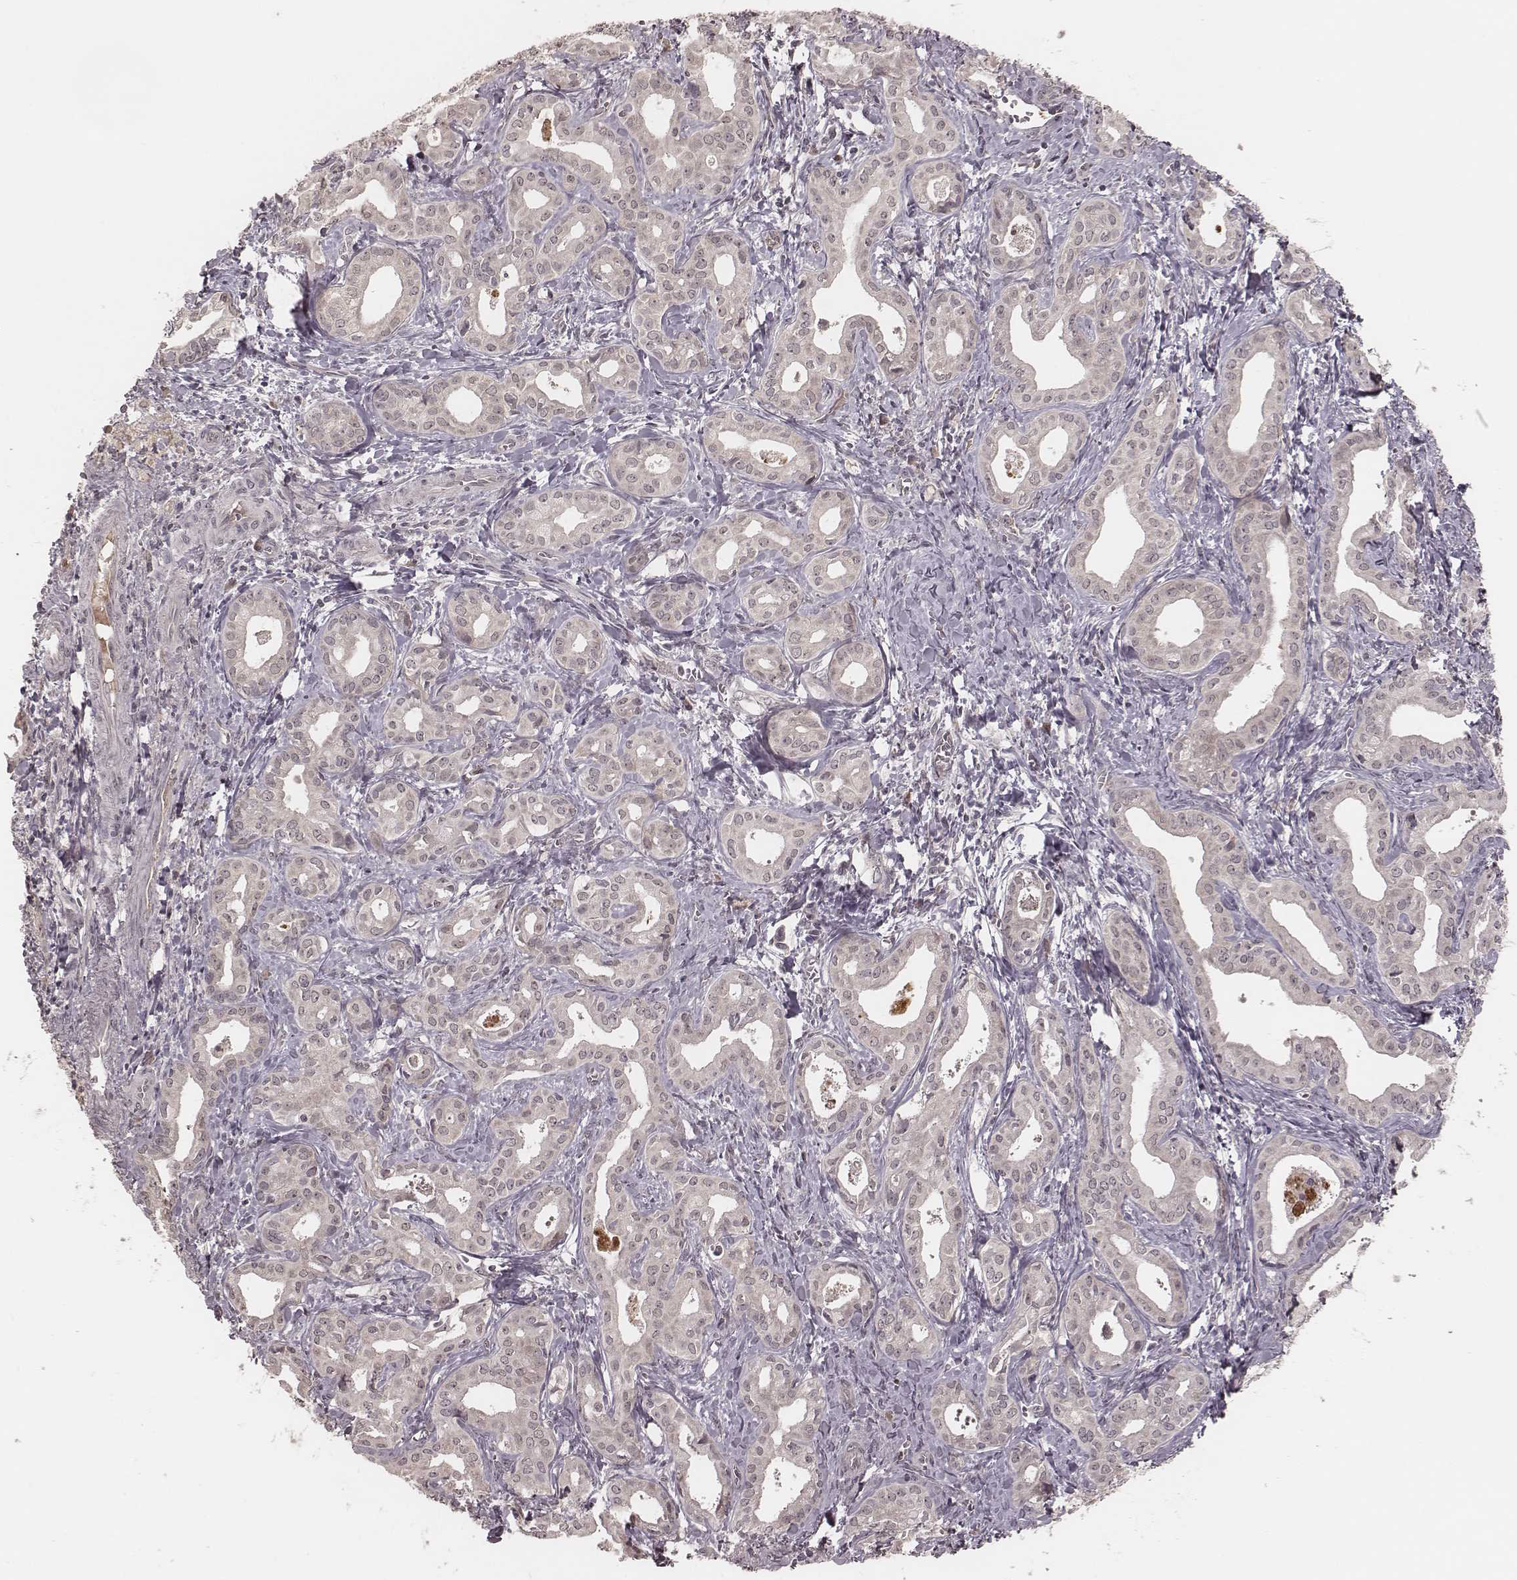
{"staining": {"intensity": "negative", "quantity": "none", "location": "none"}, "tissue": "liver cancer", "cell_type": "Tumor cells", "image_type": "cancer", "snomed": [{"axis": "morphology", "description": "Cholangiocarcinoma"}, {"axis": "topography", "description": "Liver"}], "caption": "High magnification brightfield microscopy of liver cancer stained with DAB (brown) and counterstained with hematoxylin (blue): tumor cells show no significant staining.", "gene": "IL5", "patient": {"sex": "female", "age": 65}}